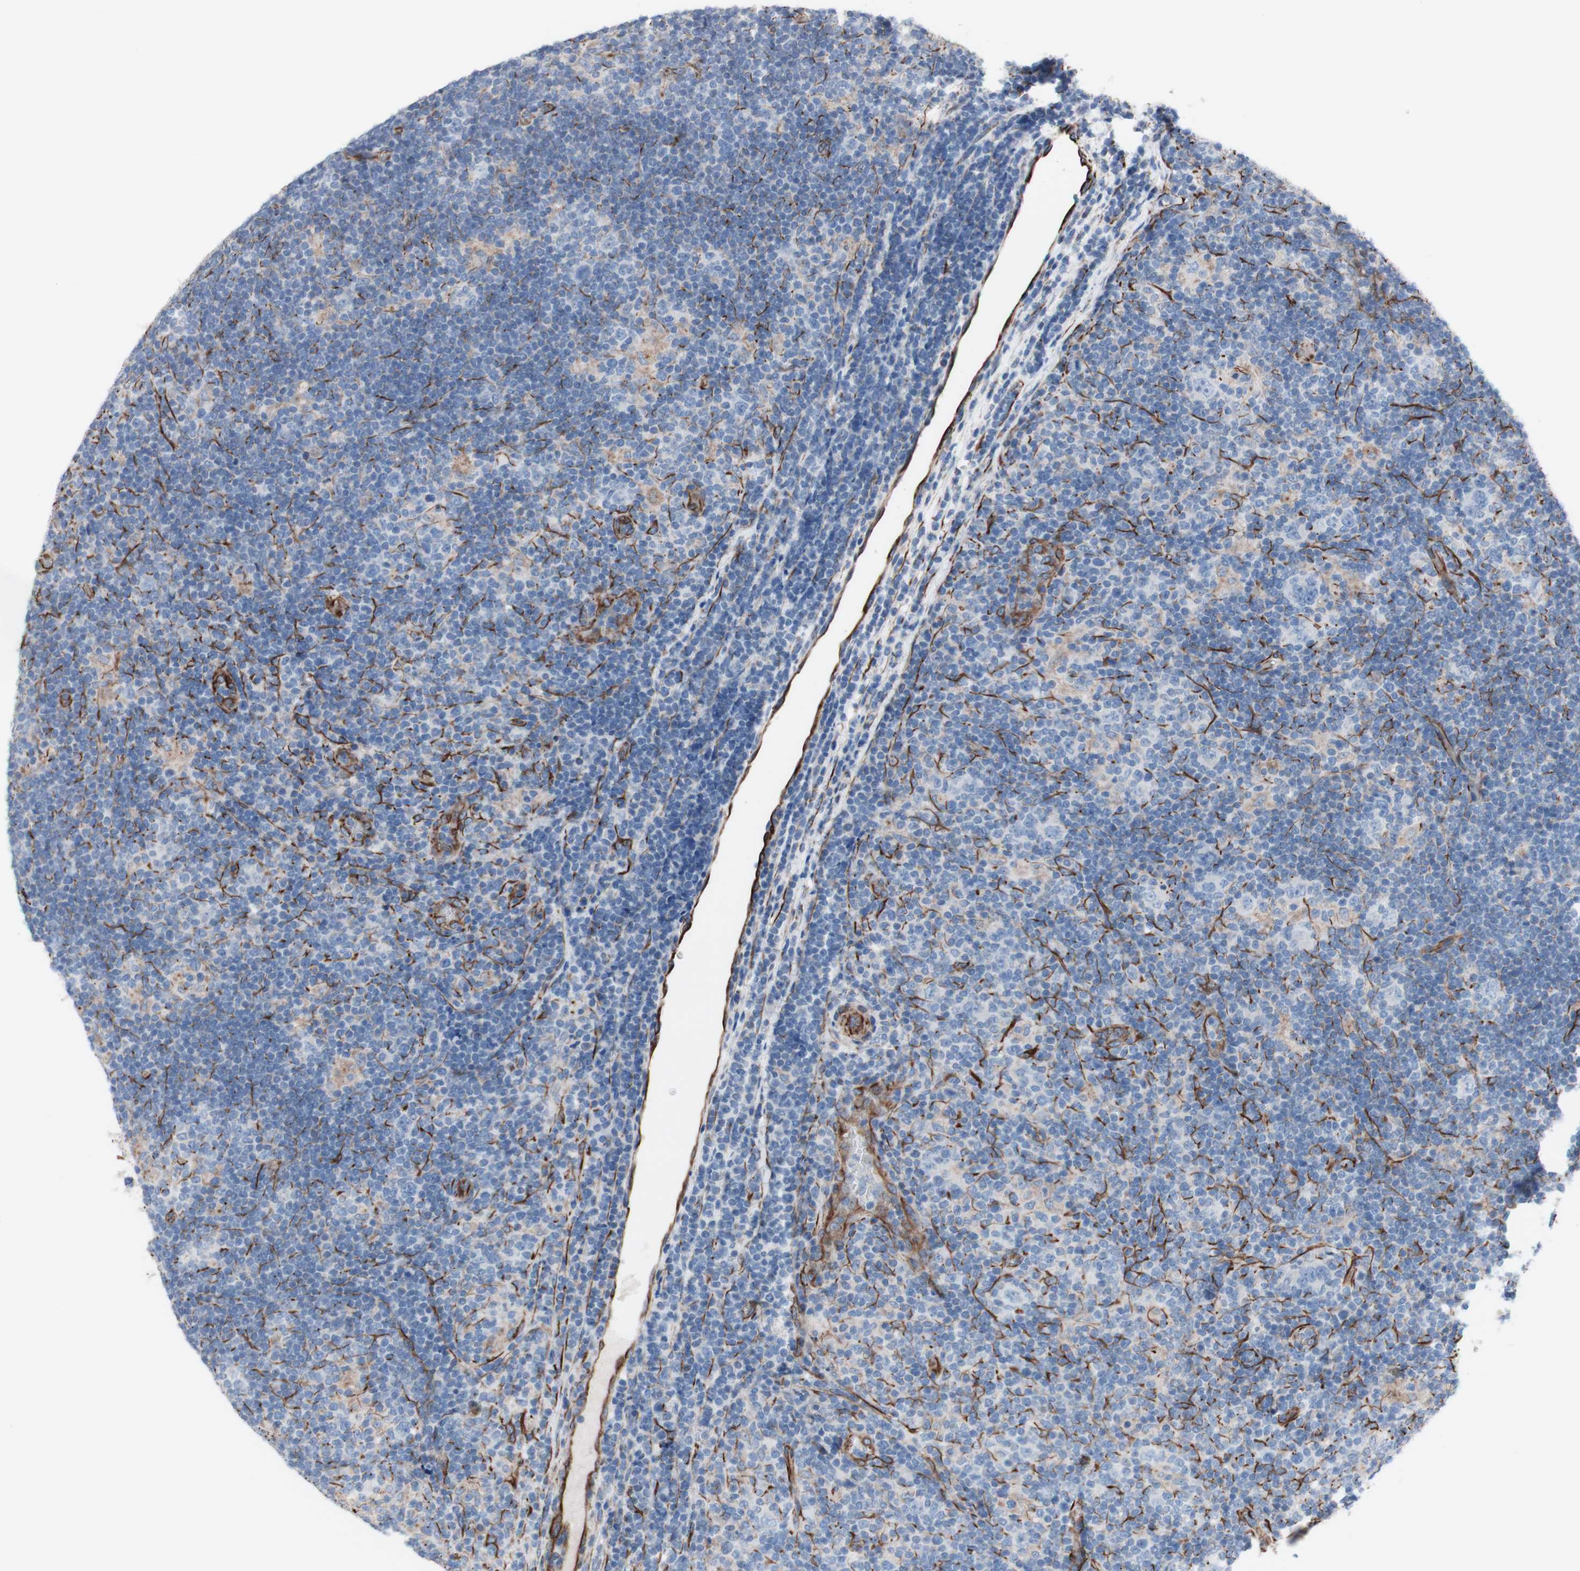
{"staining": {"intensity": "negative", "quantity": "none", "location": "none"}, "tissue": "lymphoma", "cell_type": "Tumor cells", "image_type": "cancer", "snomed": [{"axis": "morphology", "description": "Hodgkin's disease, NOS"}, {"axis": "topography", "description": "Lymph node"}], "caption": "Immunohistochemistry histopathology image of human lymphoma stained for a protein (brown), which demonstrates no positivity in tumor cells. (Immunohistochemistry (ihc), brightfield microscopy, high magnification).", "gene": "AGPAT5", "patient": {"sex": "female", "age": 57}}